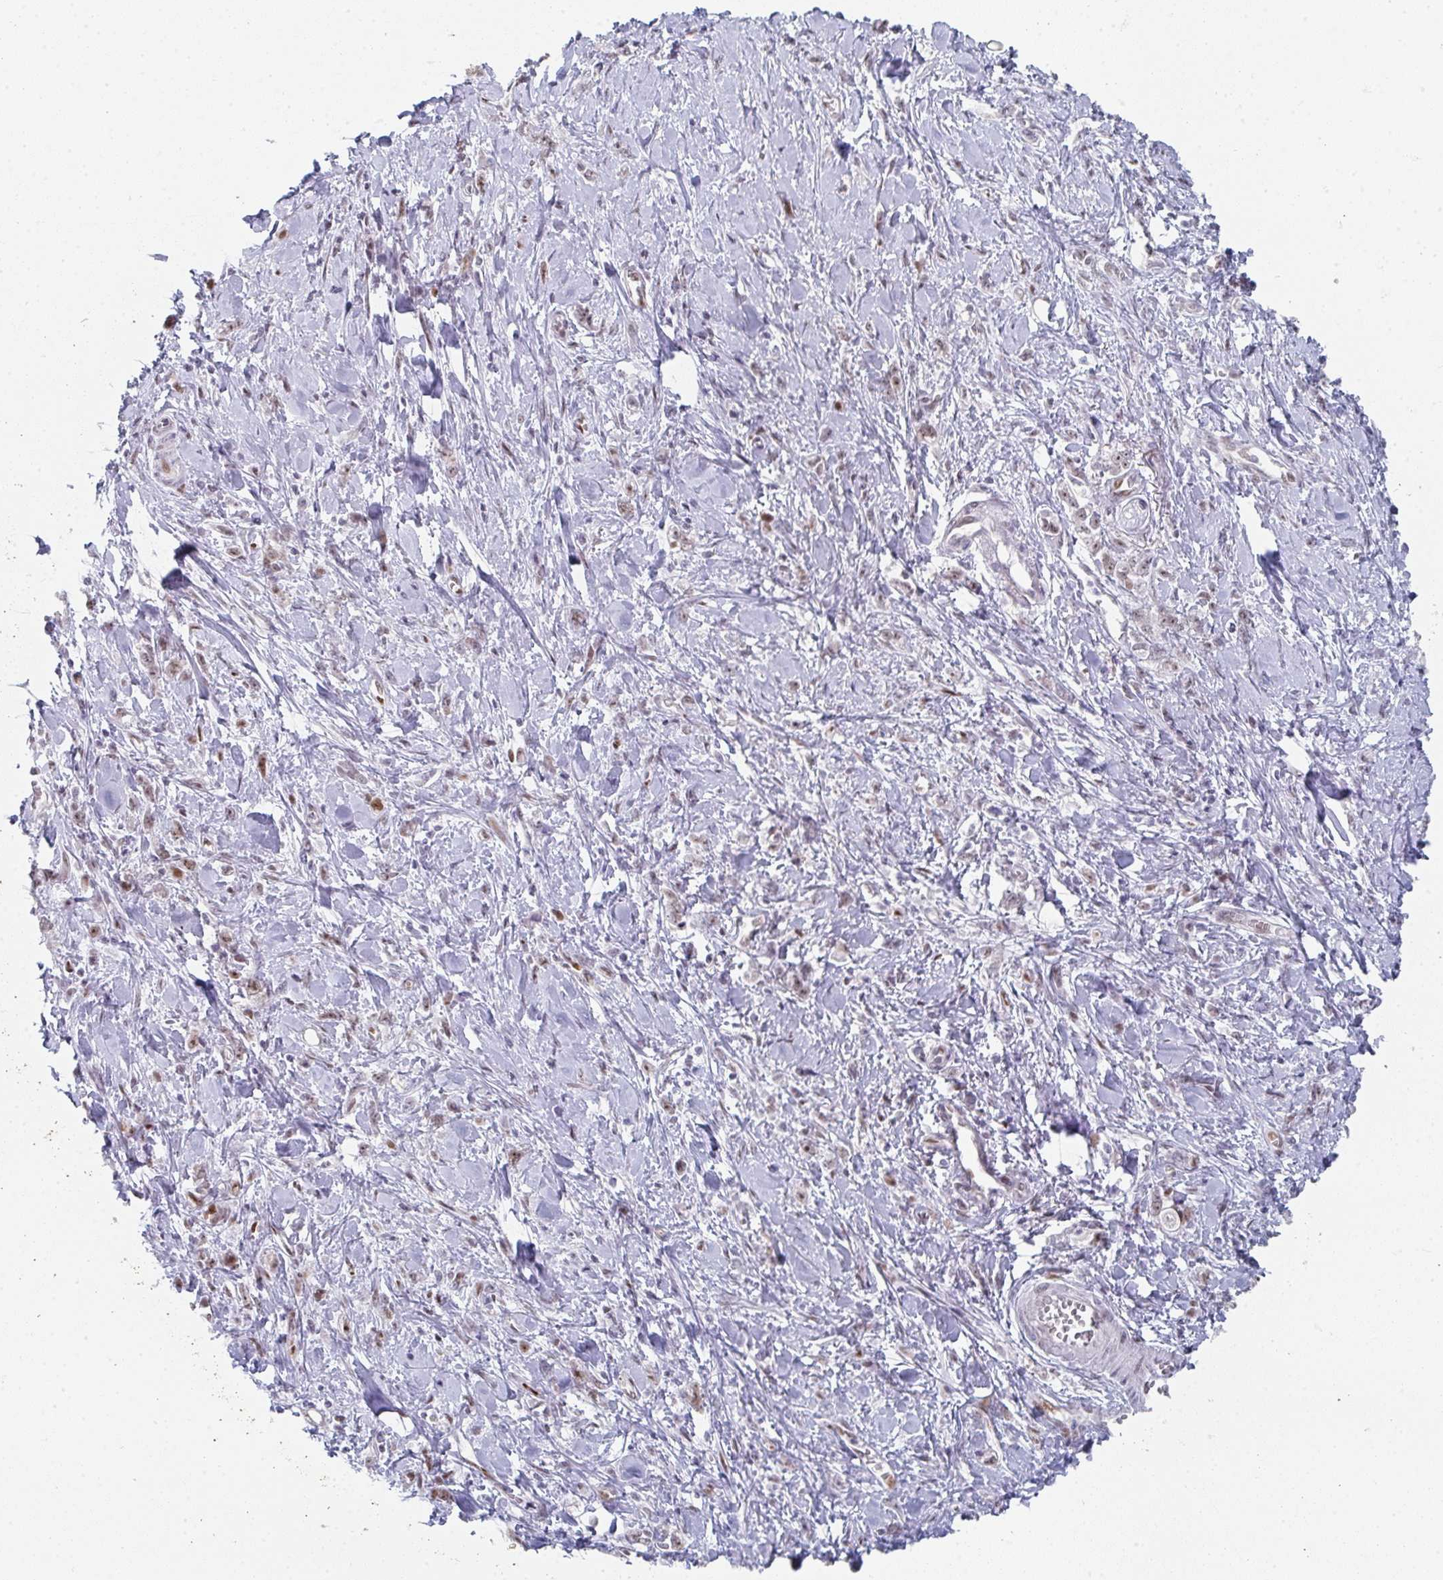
{"staining": {"intensity": "weak", "quantity": ">75%", "location": "nuclear"}, "tissue": "stomach cancer", "cell_type": "Tumor cells", "image_type": "cancer", "snomed": [{"axis": "morphology", "description": "Adenocarcinoma, NOS"}, {"axis": "topography", "description": "Stomach"}], "caption": "The histopathology image exhibits staining of adenocarcinoma (stomach), revealing weak nuclear protein expression (brown color) within tumor cells.", "gene": "POU2AF2", "patient": {"sex": "female", "age": 76}}